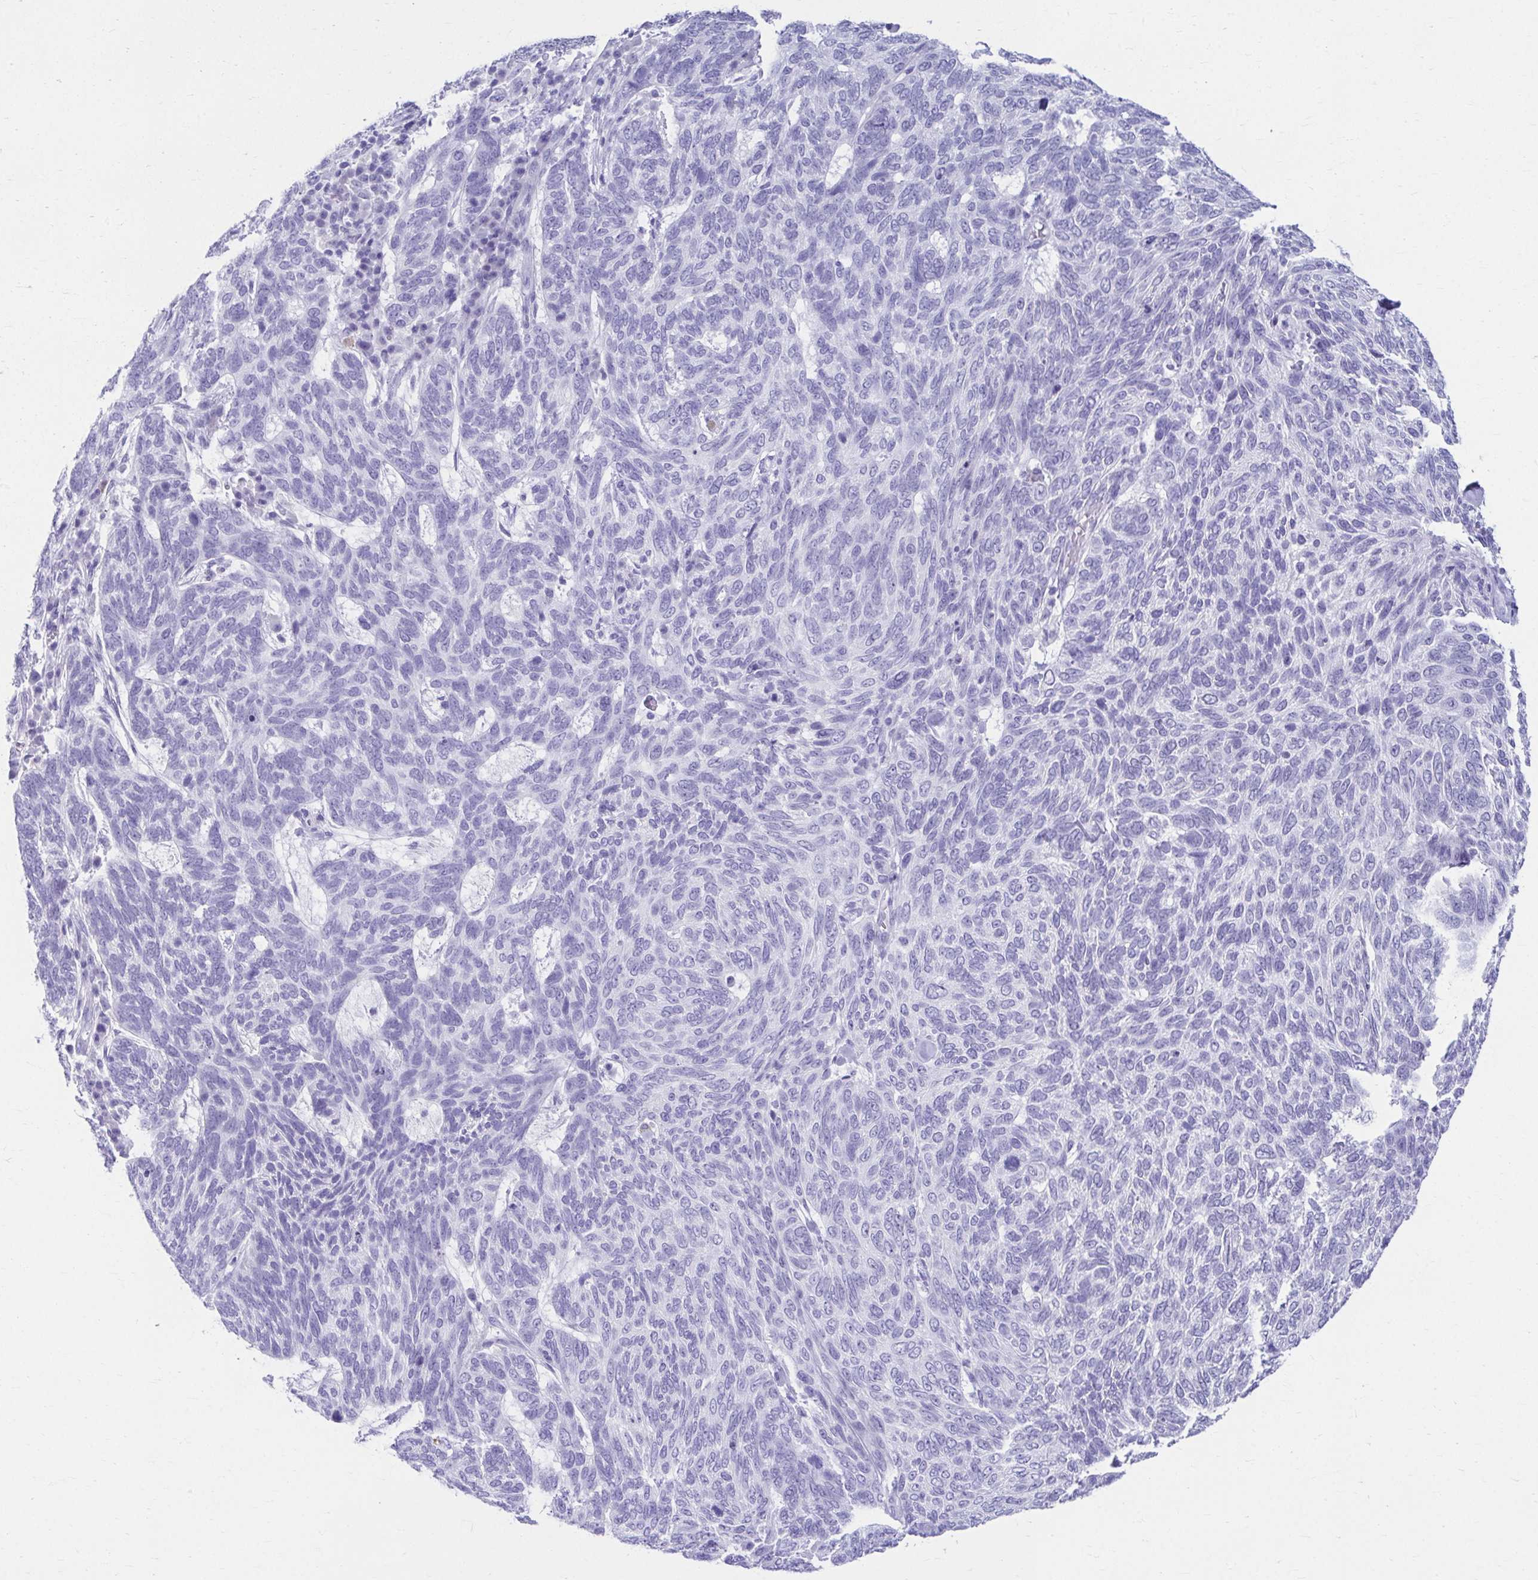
{"staining": {"intensity": "negative", "quantity": "none", "location": "none"}, "tissue": "skin cancer", "cell_type": "Tumor cells", "image_type": "cancer", "snomed": [{"axis": "morphology", "description": "Basal cell carcinoma"}, {"axis": "topography", "description": "Skin"}], "caption": "The micrograph exhibits no significant staining in tumor cells of skin basal cell carcinoma.", "gene": "ATP4B", "patient": {"sex": "female", "age": 65}}